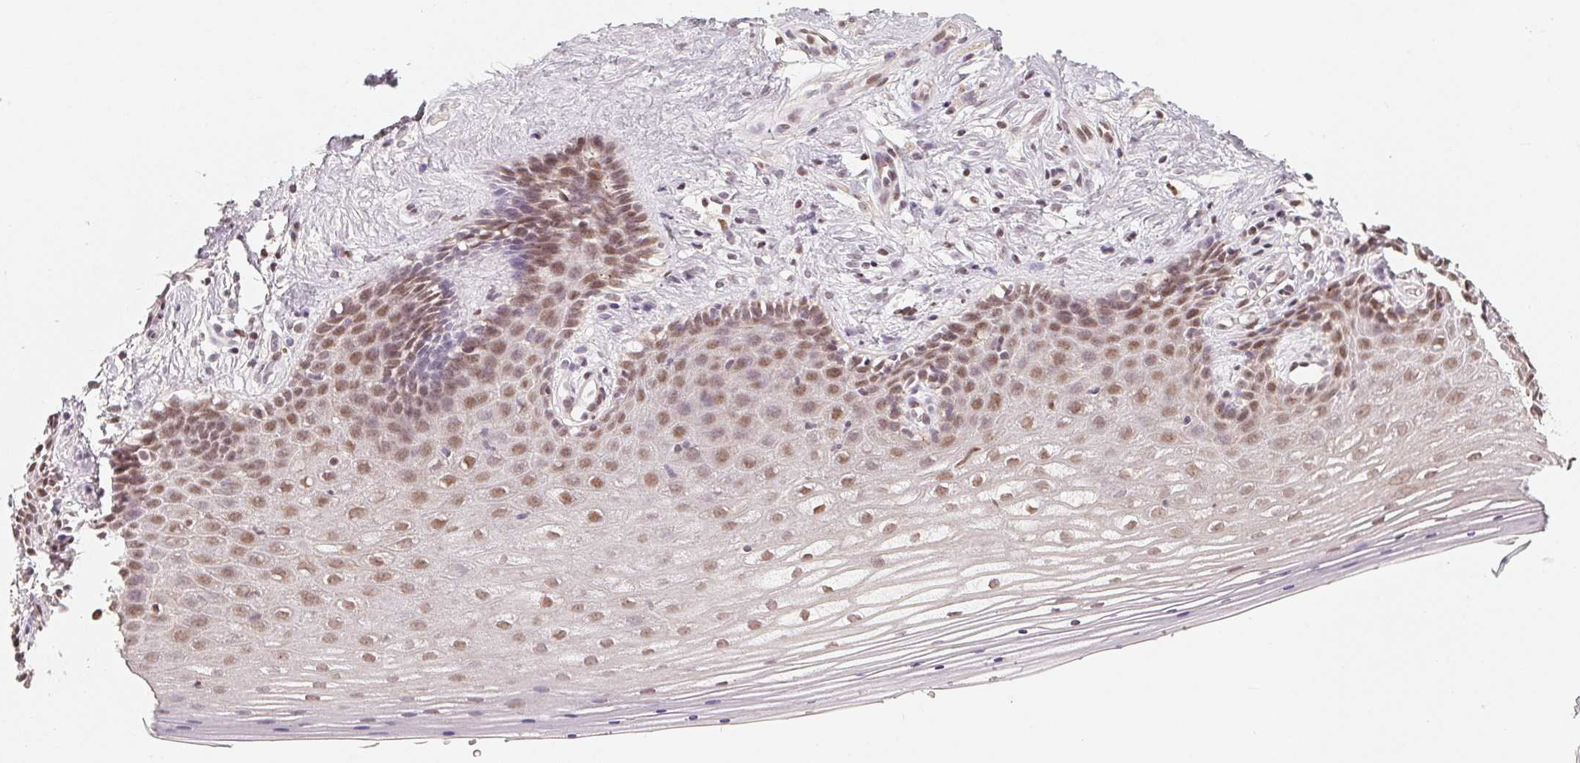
{"staining": {"intensity": "moderate", "quantity": "25%-75%", "location": "nuclear"}, "tissue": "vagina", "cell_type": "Squamous epithelial cells", "image_type": "normal", "snomed": [{"axis": "morphology", "description": "Normal tissue, NOS"}, {"axis": "topography", "description": "Vagina"}], "caption": "This image displays immunohistochemistry staining of unremarkable human vagina, with medium moderate nuclear positivity in approximately 25%-75% of squamous epithelial cells.", "gene": "CCDC138", "patient": {"sex": "female", "age": 42}}